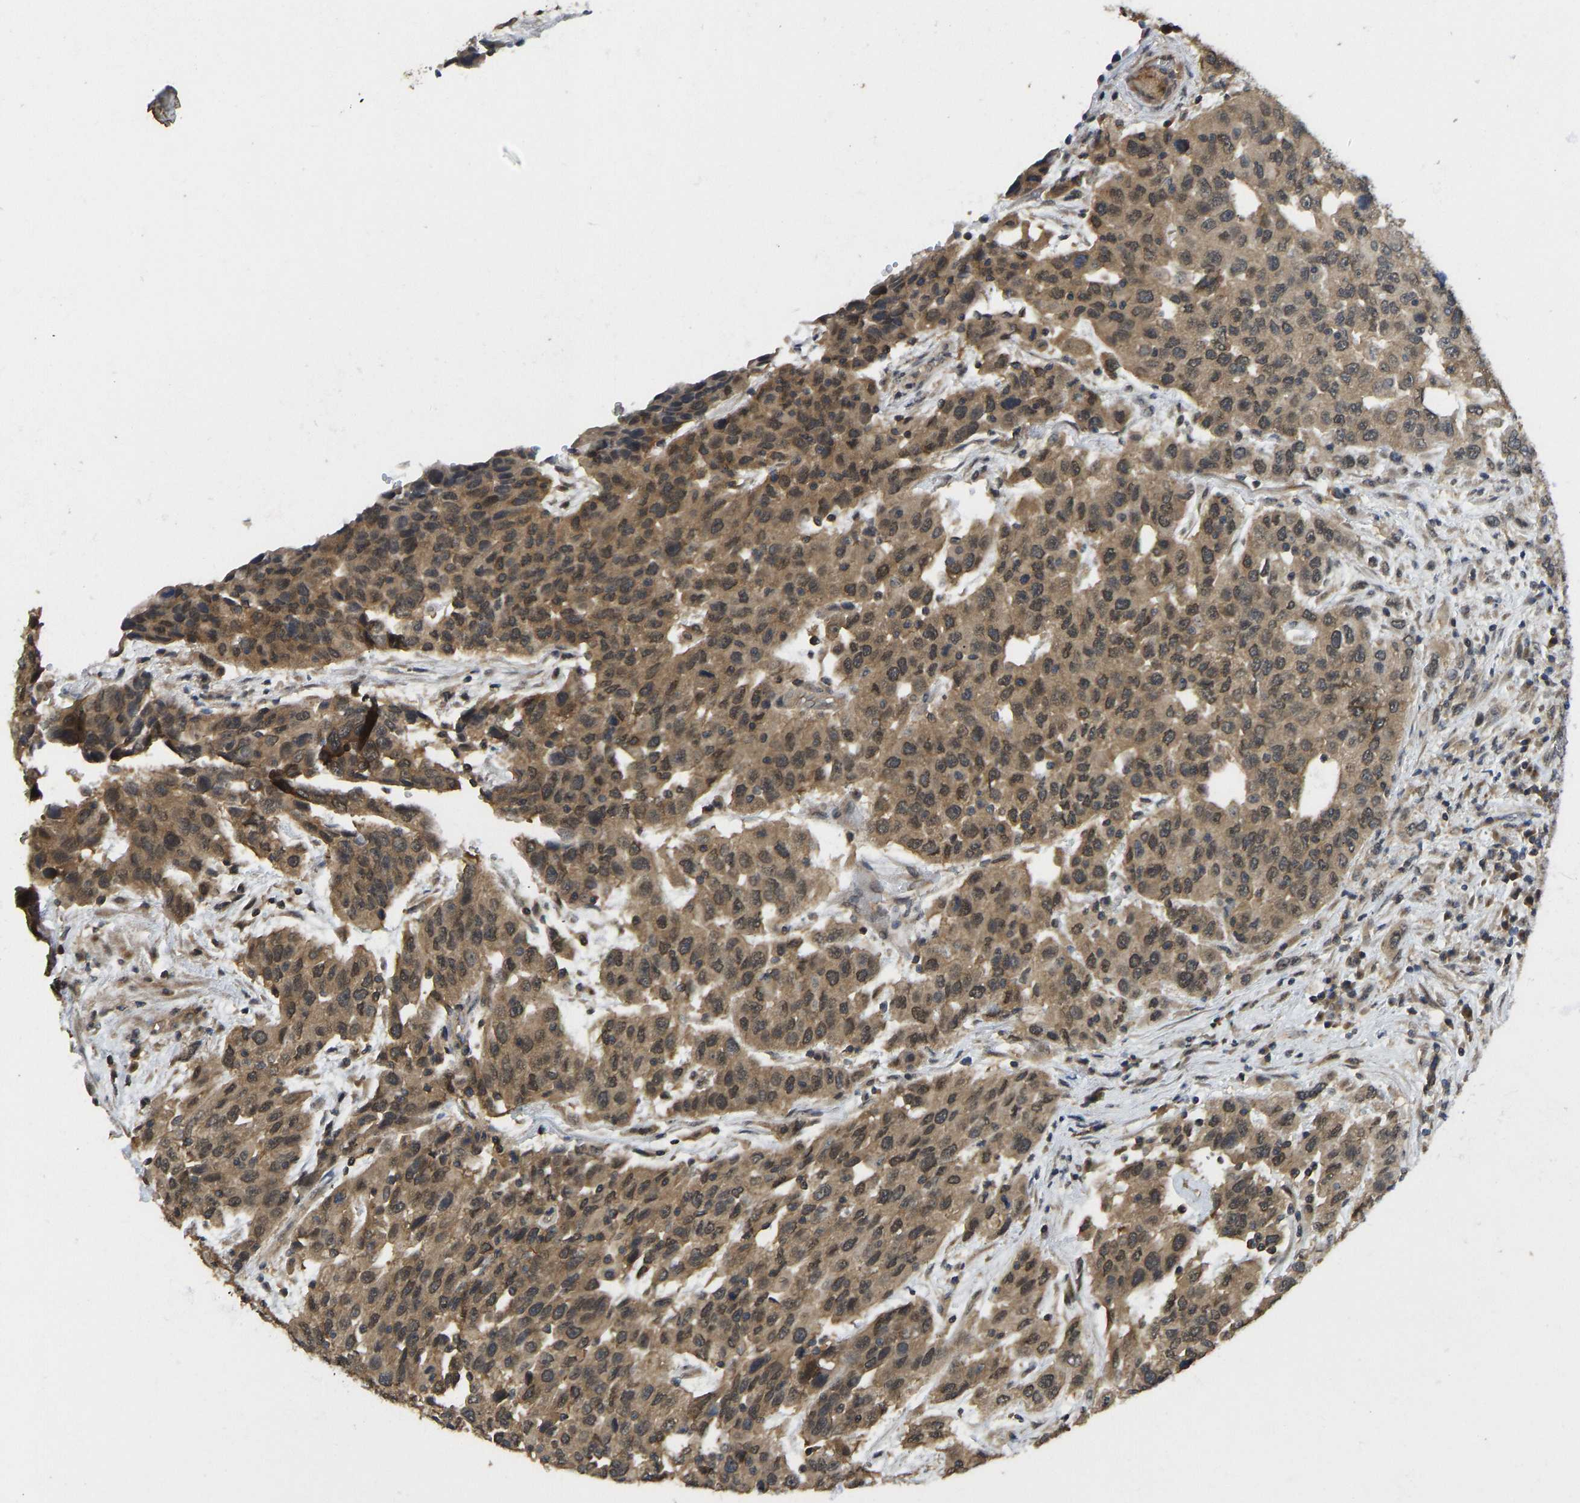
{"staining": {"intensity": "moderate", "quantity": ">75%", "location": "cytoplasmic/membranous"}, "tissue": "urothelial cancer", "cell_type": "Tumor cells", "image_type": "cancer", "snomed": [{"axis": "morphology", "description": "Urothelial carcinoma, High grade"}, {"axis": "topography", "description": "Urinary bladder"}], "caption": "This image reveals IHC staining of urothelial carcinoma (high-grade), with medium moderate cytoplasmic/membranous expression in about >75% of tumor cells.", "gene": "NDRG3", "patient": {"sex": "female", "age": 80}}